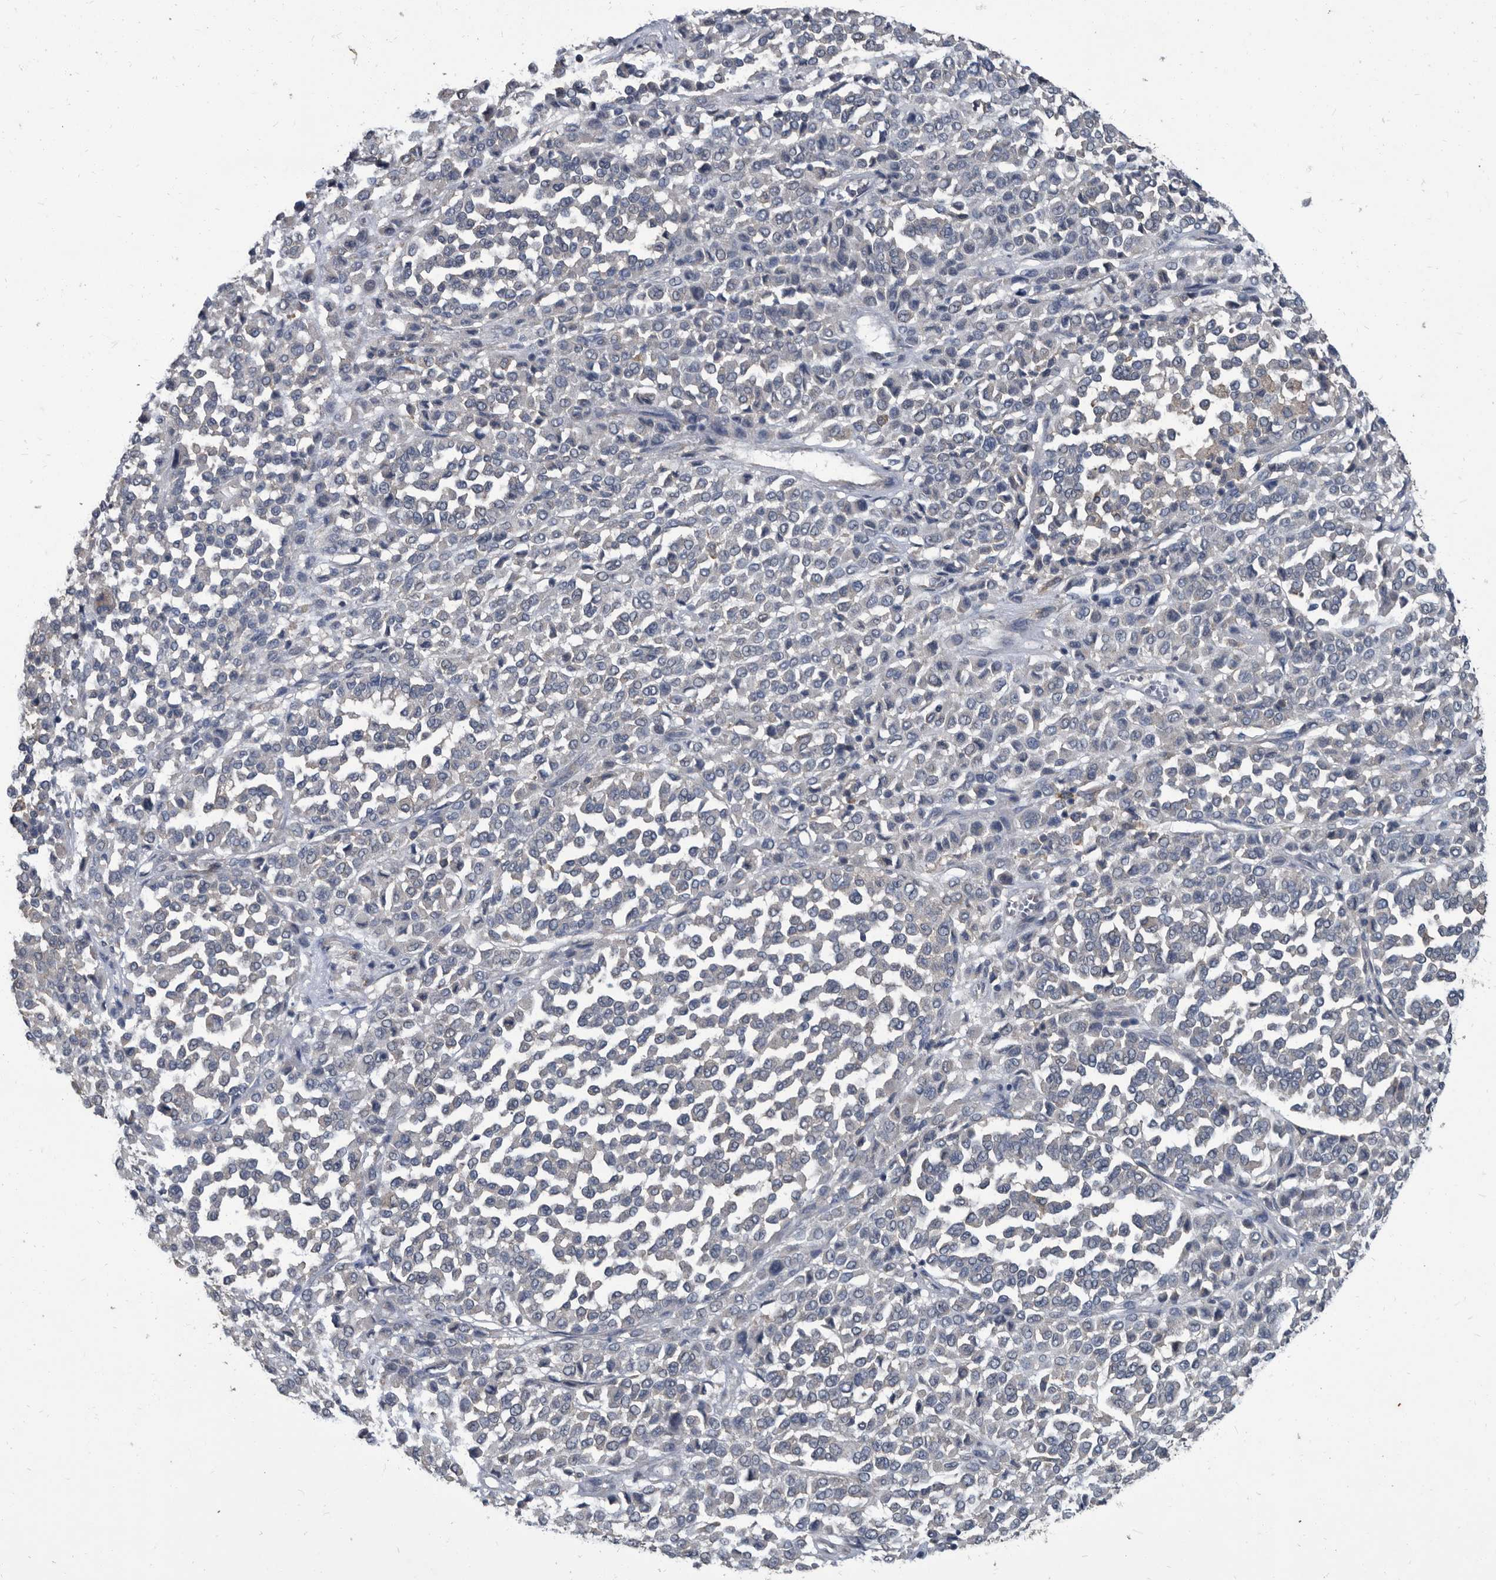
{"staining": {"intensity": "negative", "quantity": "none", "location": "none"}, "tissue": "melanoma", "cell_type": "Tumor cells", "image_type": "cancer", "snomed": [{"axis": "morphology", "description": "Malignant melanoma, Metastatic site"}, {"axis": "topography", "description": "Pancreas"}], "caption": "Immunohistochemistry micrograph of neoplastic tissue: melanoma stained with DAB (3,3'-diaminobenzidine) demonstrates no significant protein positivity in tumor cells.", "gene": "CDV3", "patient": {"sex": "female", "age": 30}}